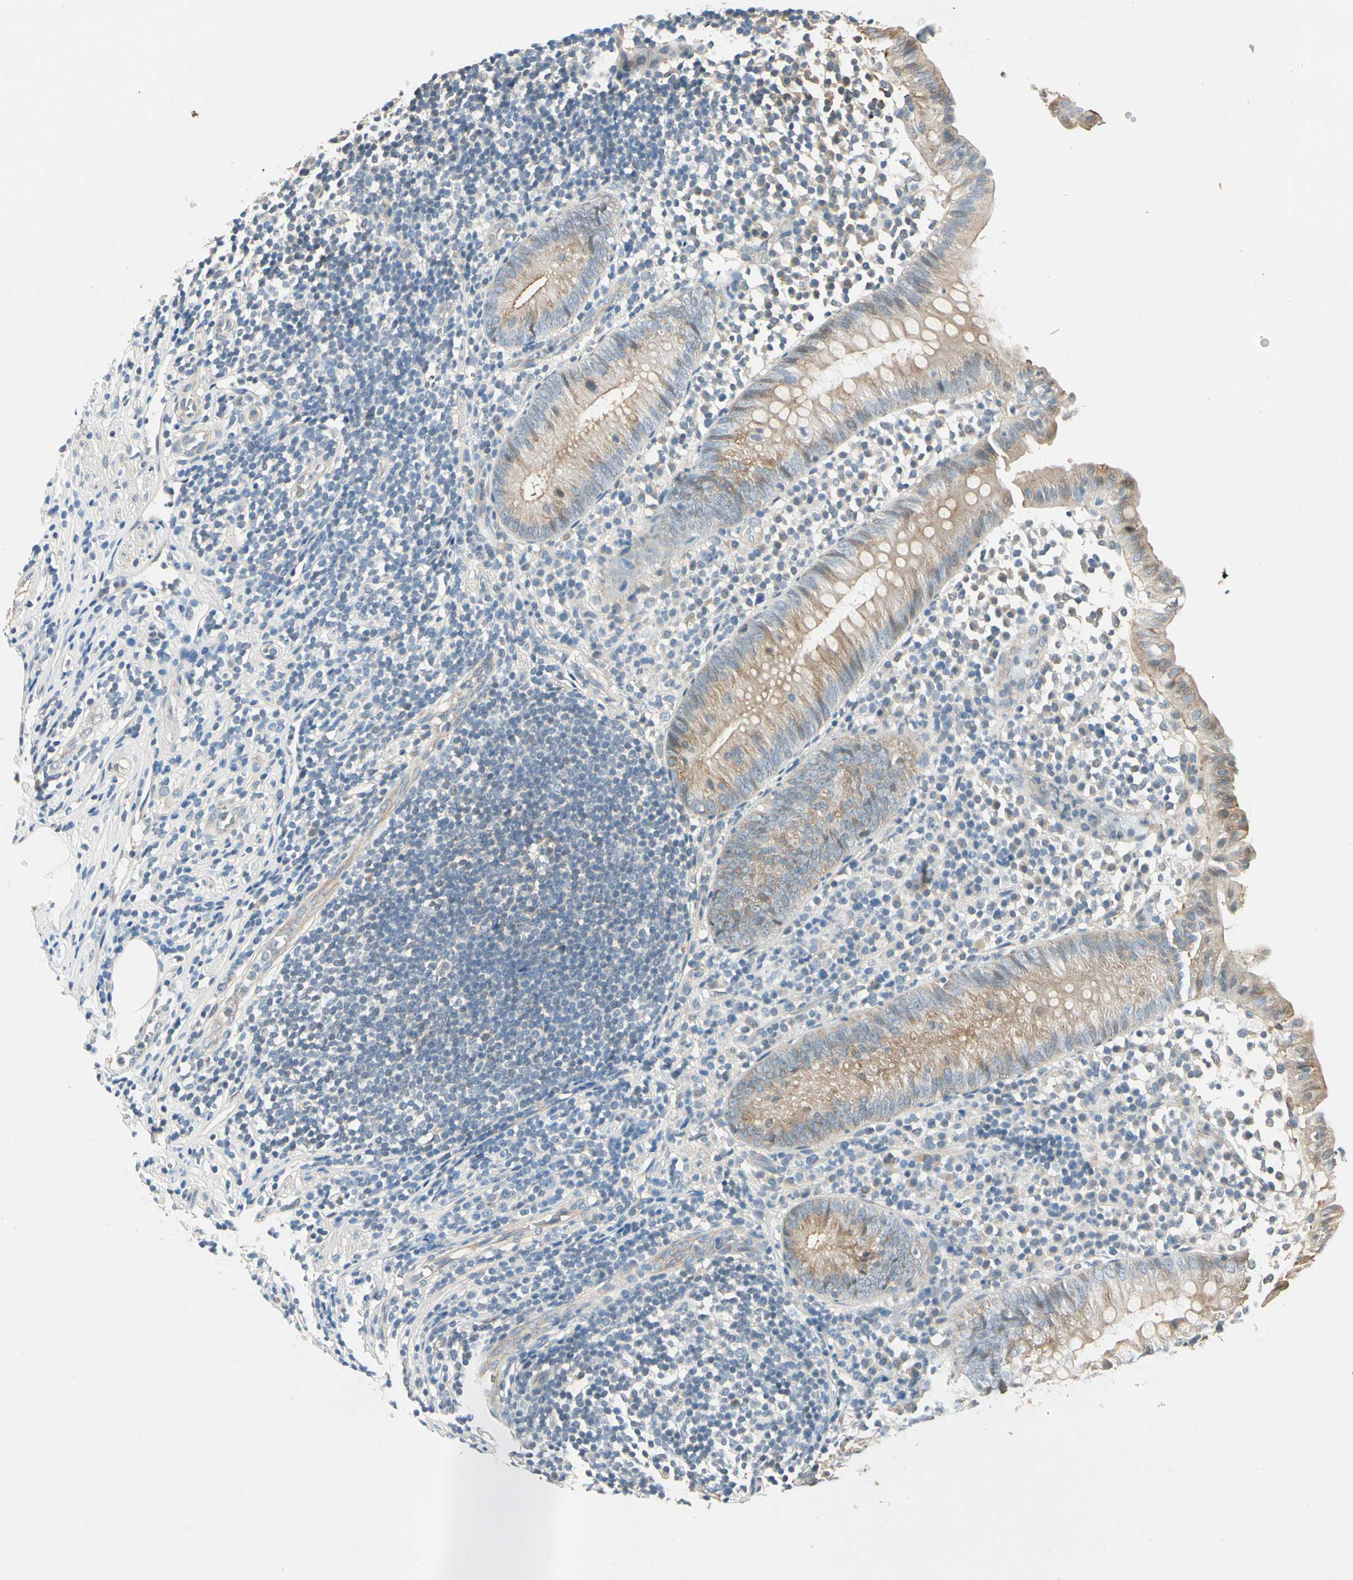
{"staining": {"intensity": "moderate", "quantity": ">75%", "location": "cytoplasmic/membranous"}, "tissue": "appendix", "cell_type": "Glandular cells", "image_type": "normal", "snomed": [{"axis": "morphology", "description": "Normal tissue, NOS"}, {"axis": "topography", "description": "Appendix"}], "caption": "IHC of normal human appendix reveals medium levels of moderate cytoplasmic/membranous expression in approximately >75% of glandular cells. (DAB (3,3'-diaminobenzidine) IHC with brightfield microscopy, high magnification).", "gene": "ROCK2", "patient": {"sex": "male", "age": 25}}